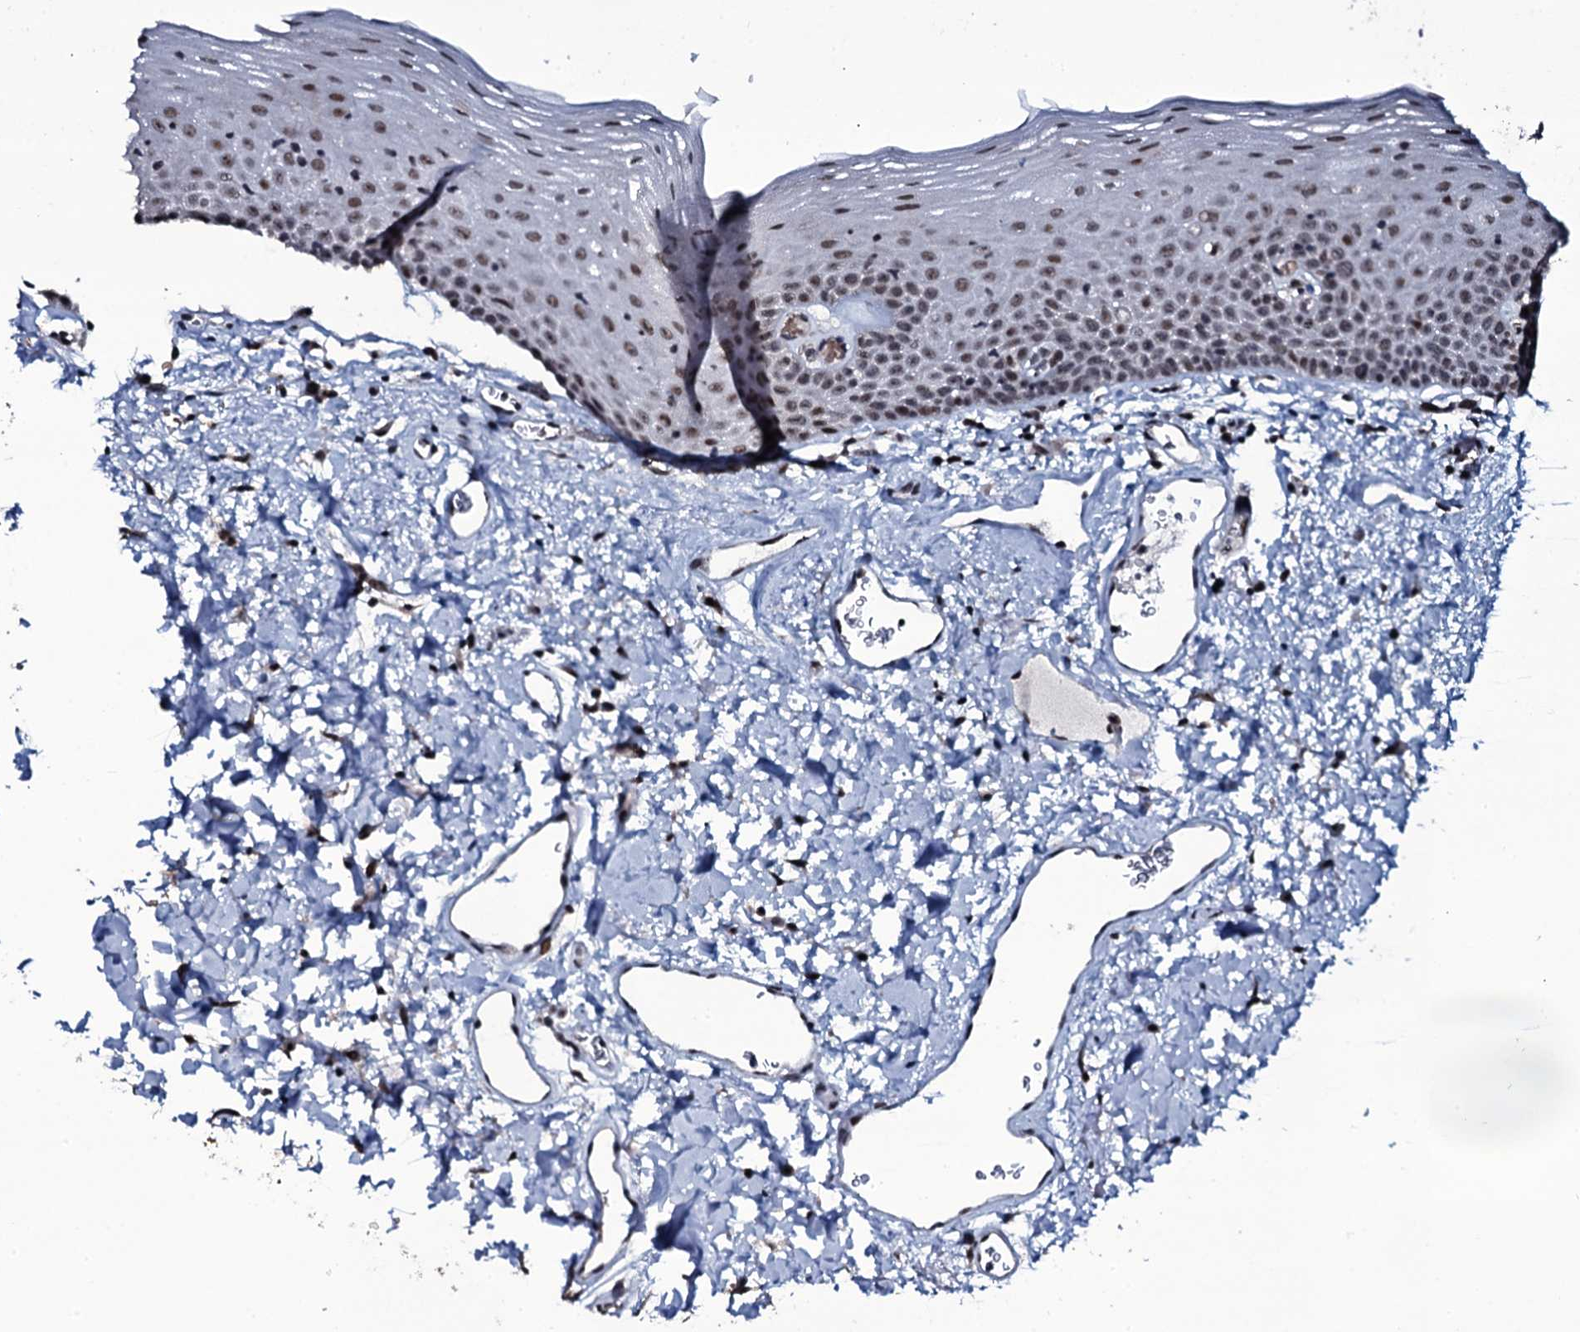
{"staining": {"intensity": "moderate", "quantity": "25%-75%", "location": "nuclear"}, "tissue": "oral mucosa", "cell_type": "Squamous epithelial cells", "image_type": "normal", "snomed": [{"axis": "morphology", "description": "Normal tissue, NOS"}, {"axis": "topography", "description": "Oral tissue"}], "caption": "Immunohistochemical staining of normal human oral mucosa displays 25%-75% levels of moderate nuclear protein positivity in approximately 25%-75% of squamous epithelial cells.", "gene": "ZMIZ2", "patient": {"sex": "male", "age": 74}}